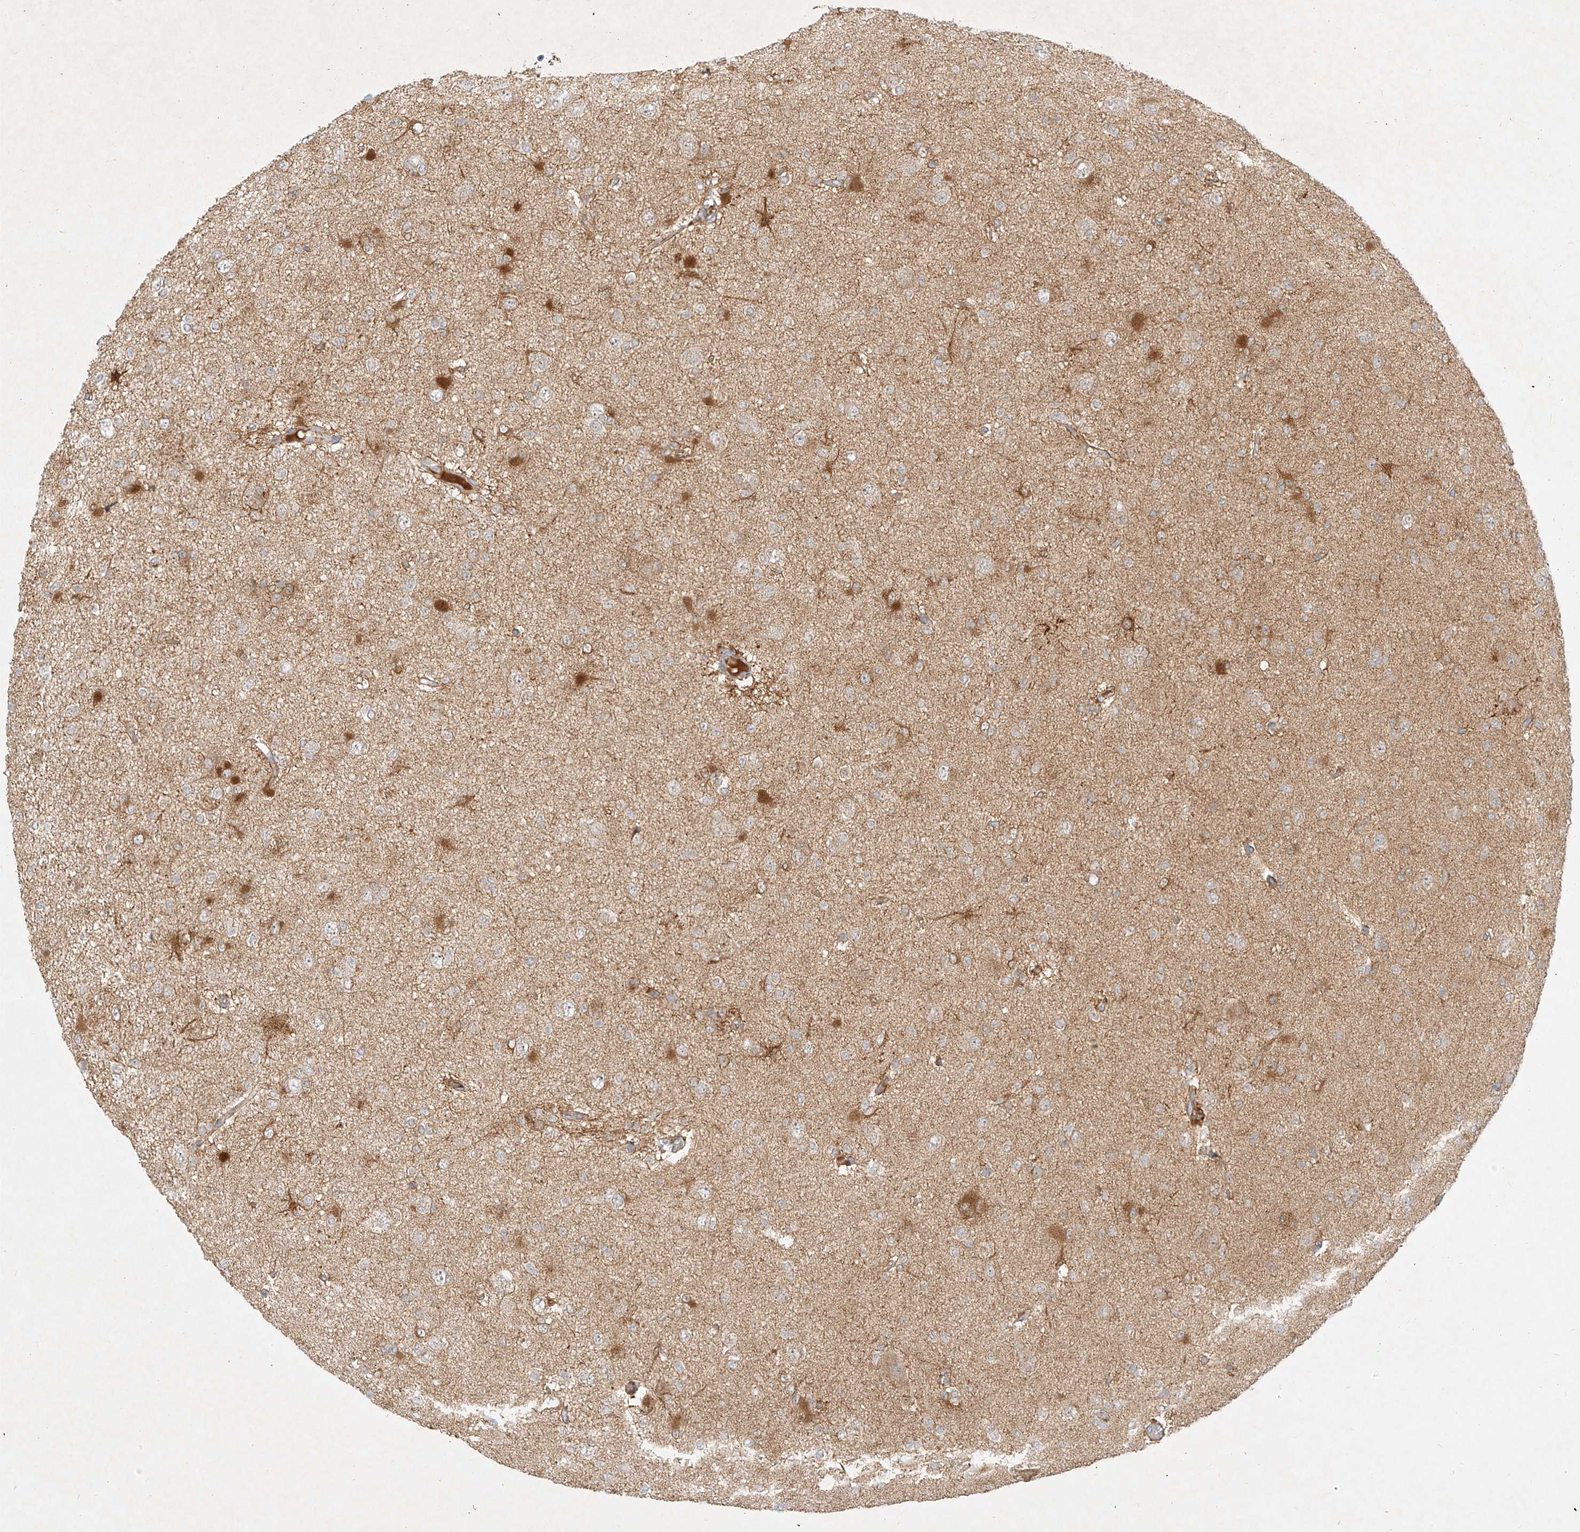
{"staining": {"intensity": "negative", "quantity": "none", "location": "none"}, "tissue": "glioma", "cell_type": "Tumor cells", "image_type": "cancer", "snomed": [{"axis": "morphology", "description": "Glioma, malignant, Low grade"}, {"axis": "topography", "description": "Brain"}], "caption": "A high-resolution micrograph shows immunohistochemistry staining of malignant glioma (low-grade), which exhibits no significant staining in tumor cells.", "gene": "KPNA7", "patient": {"sex": "female", "age": 22}}